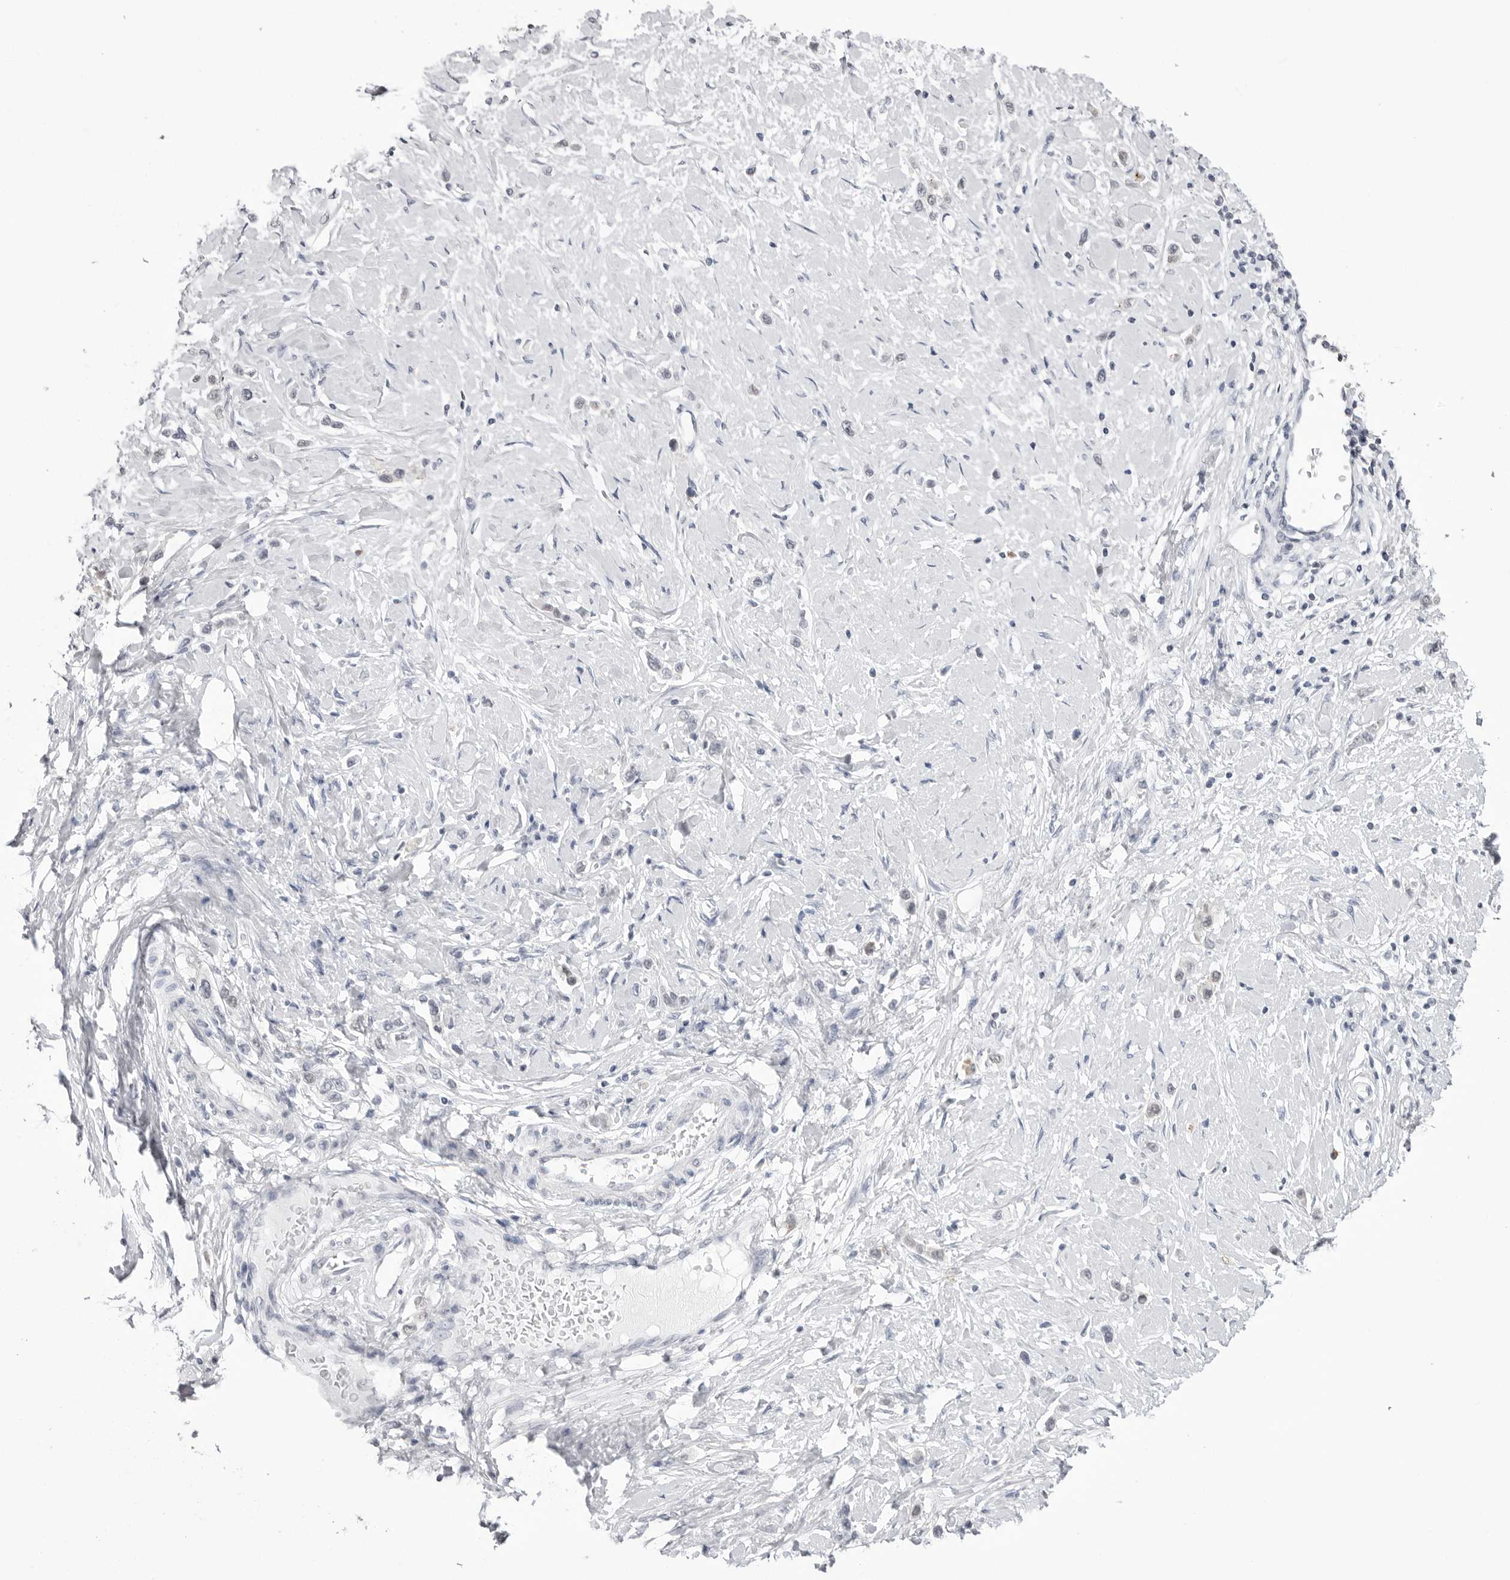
{"staining": {"intensity": "negative", "quantity": "none", "location": "none"}, "tissue": "stomach cancer", "cell_type": "Tumor cells", "image_type": "cancer", "snomed": [{"axis": "morphology", "description": "Adenocarcinoma, NOS"}, {"axis": "topography", "description": "Stomach"}], "caption": "Immunohistochemical staining of human stomach cancer reveals no significant staining in tumor cells.", "gene": "YWHAG", "patient": {"sex": "female", "age": 65}}